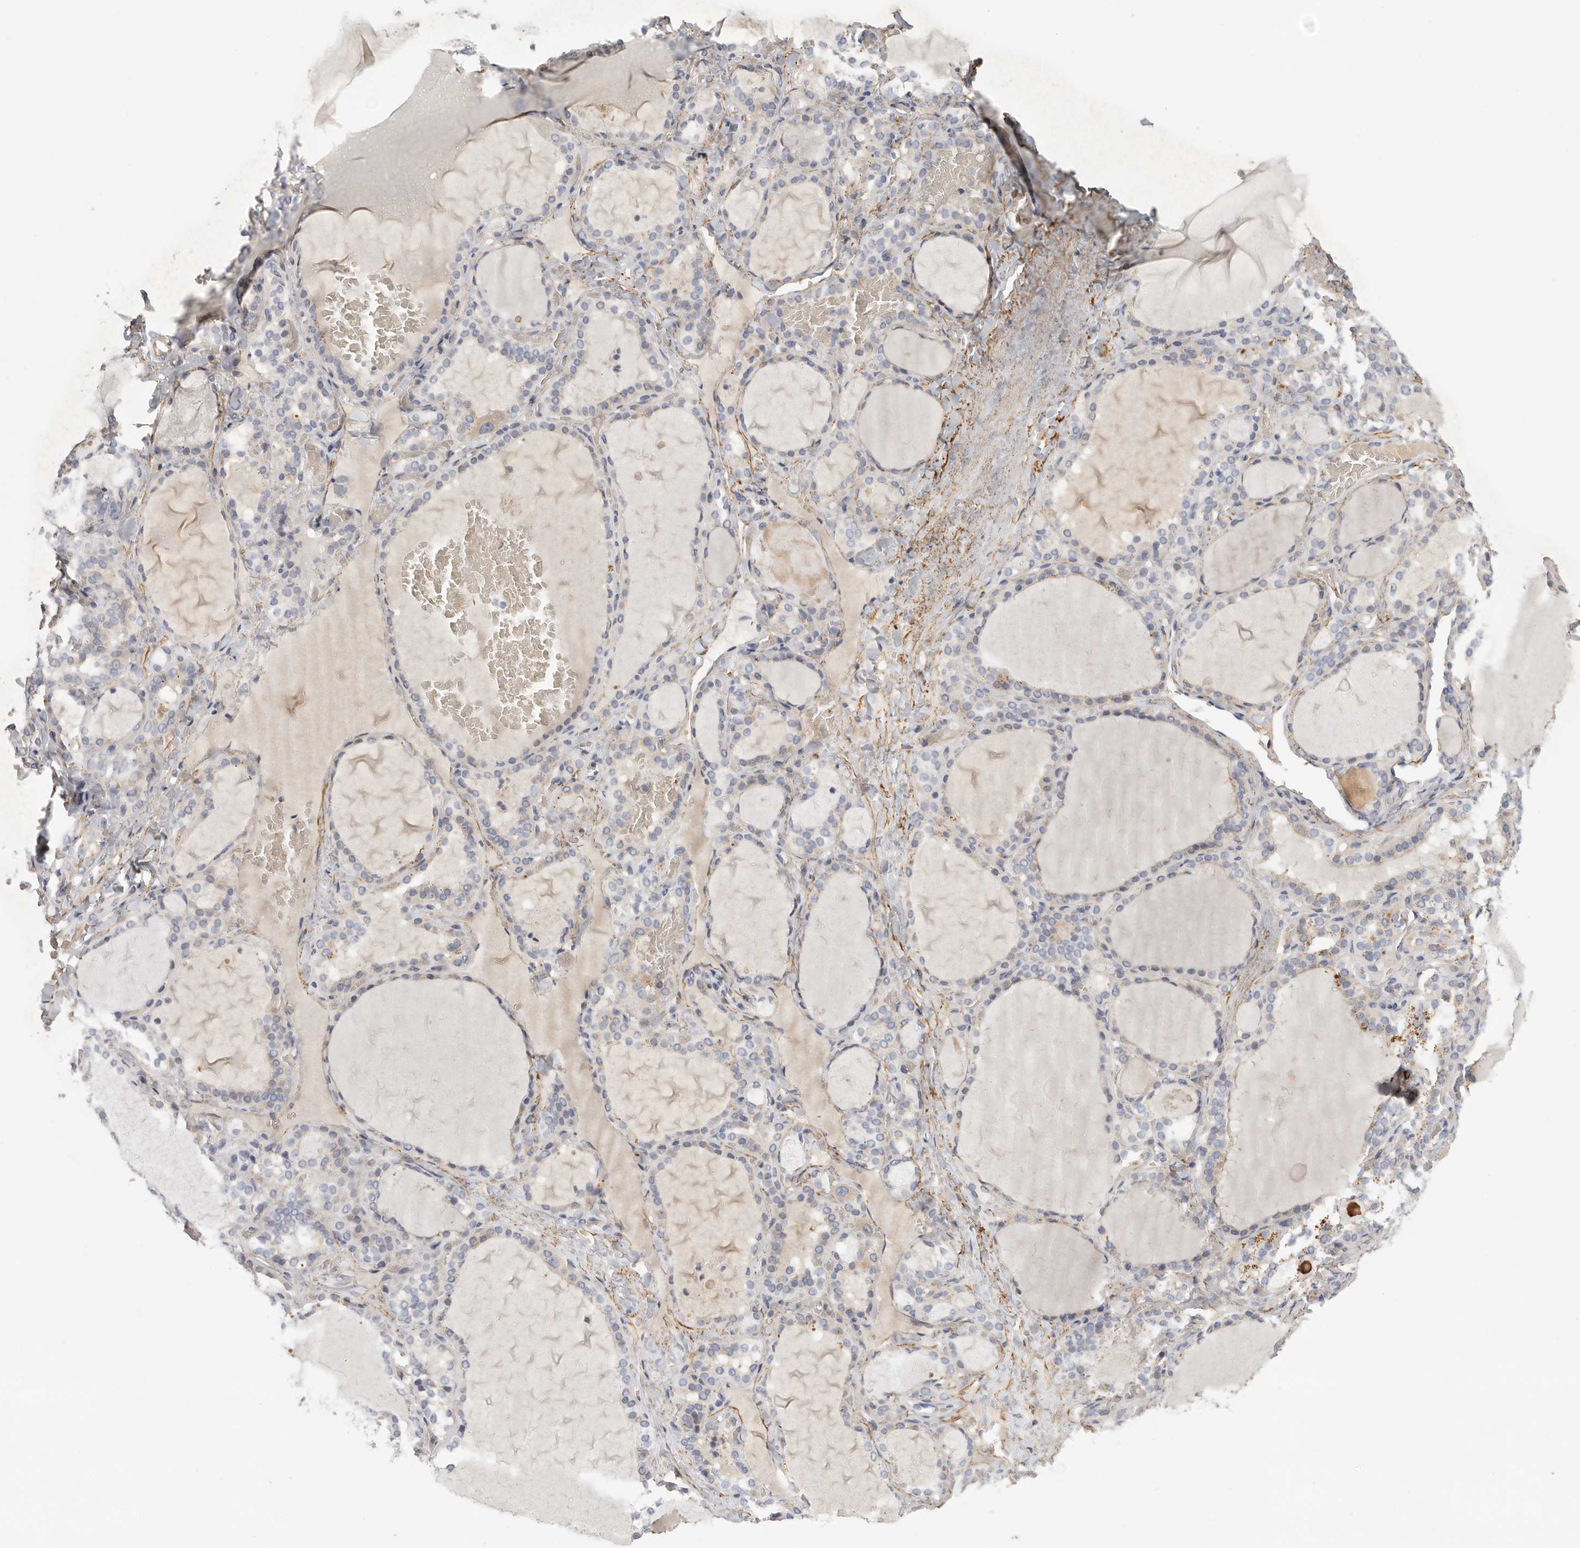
{"staining": {"intensity": "weak", "quantity": "<25%", "location": "cytoplasmic/membranous"}, "tissue": "thyroid gland", "cell_type": "Glandular cells", "image_type": "normal", "snomed": [{"axis": "morphology", "description": "Normal tissue, NOS"}, {"axis": "topography", "description": "Thyroid gland"}], "caption": "A photomicrograph of thyroid gland stained for a protein demonstrates no brown staining in glandular cells. (DAB (3,3'-diaminobenzidine) immunohistochemistry visualized using brightfield microscopy, high magnification).", "gene": "CFAP298", "patient": {"sex": "female", "age": 22}}